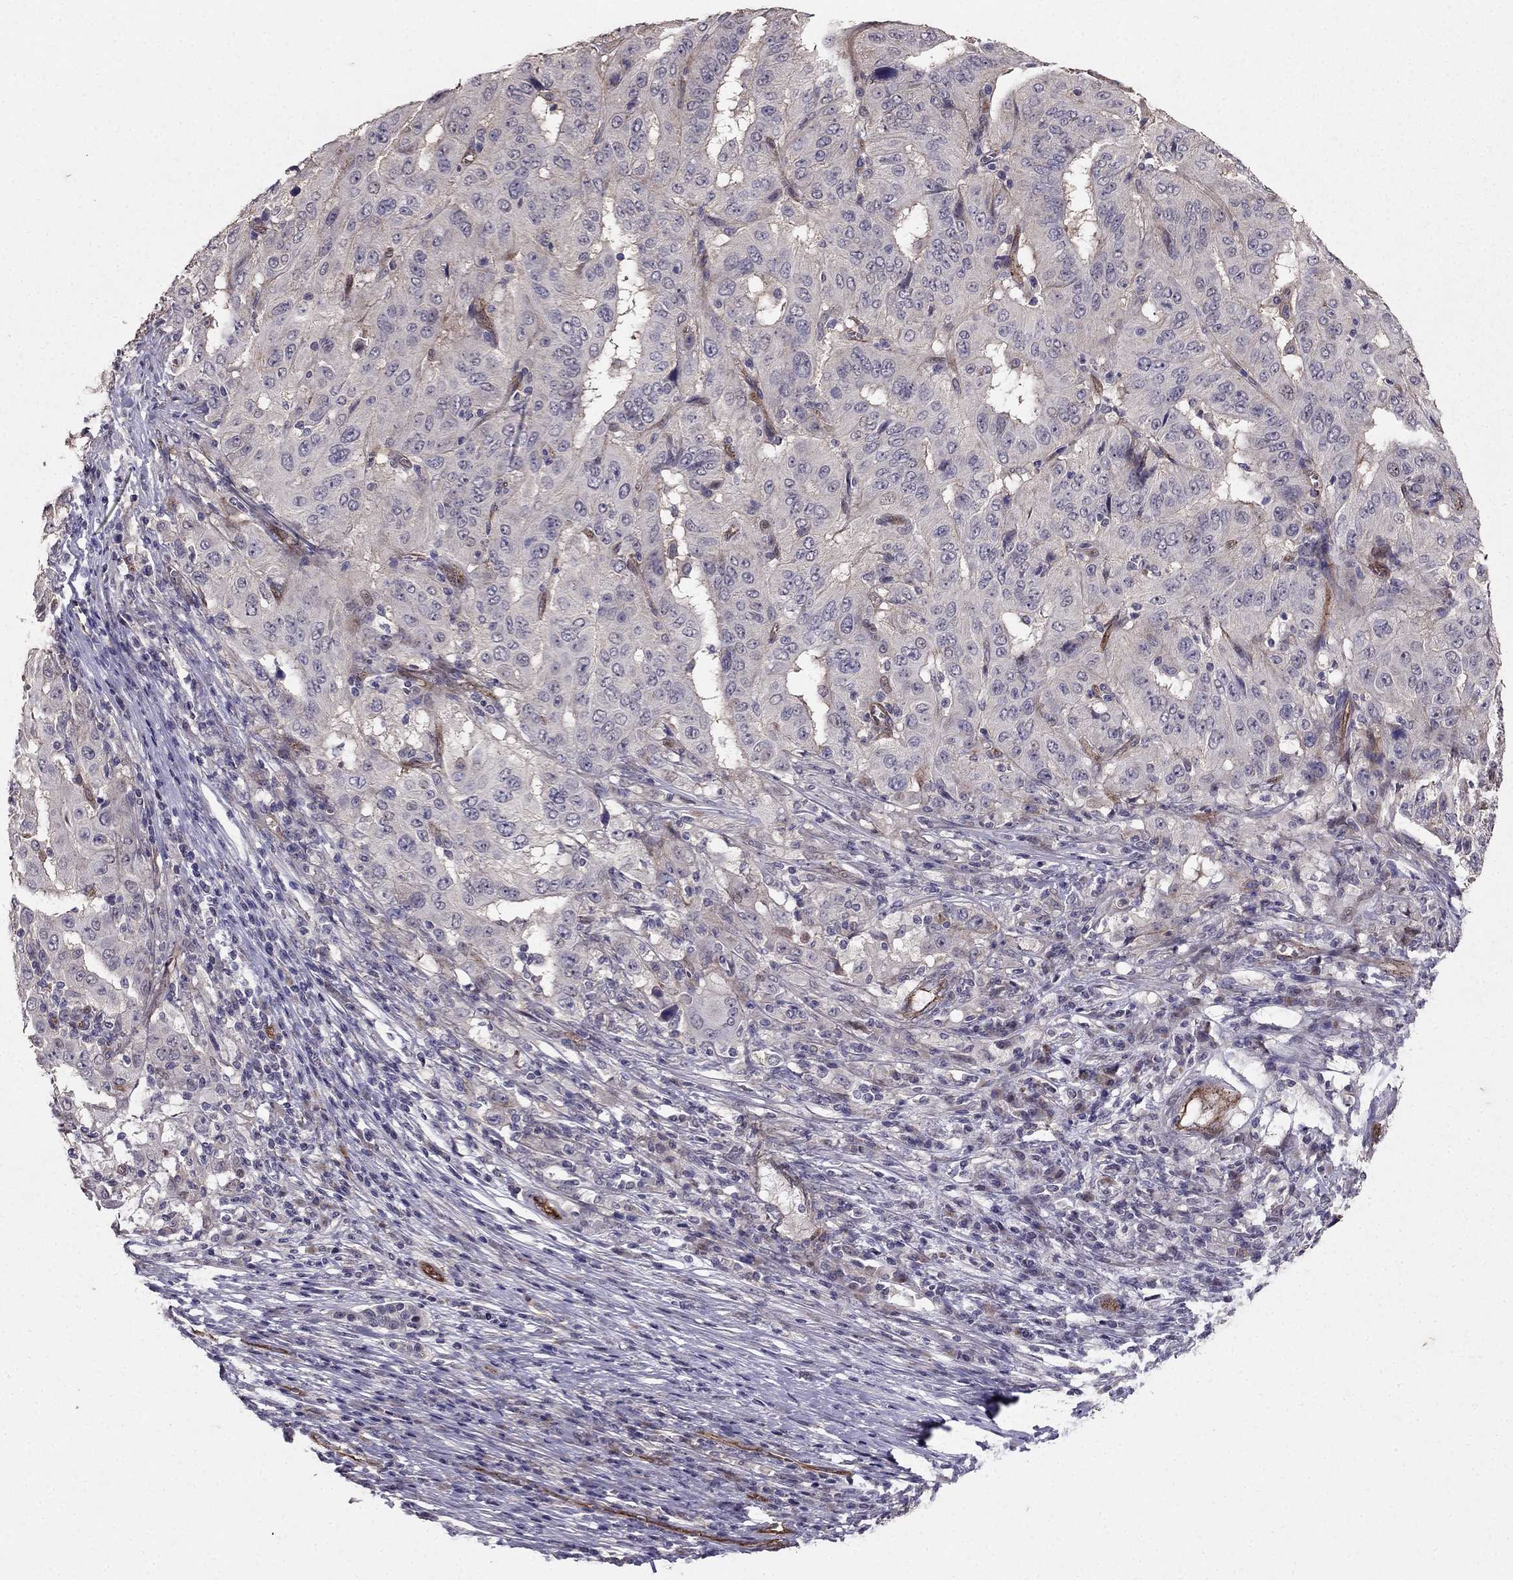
{"staining": {"intensity": "negative", "quantity": "none", "location": "none"}, "tissue": "pancreatic cancer", "cell_type": "Tumor cells", "image_type": "cancer", "snomed": [{"axis": "morphology", "description": "Adenocarcinoma, NOS"}, {"axis": "topography", "description": "Pancreas"}], "caption": "IHC of human pancreatic cancer shows no expression in tumor cells.", "gene": "RASIP1", "patient": {"sex": "male", "age": 63}}